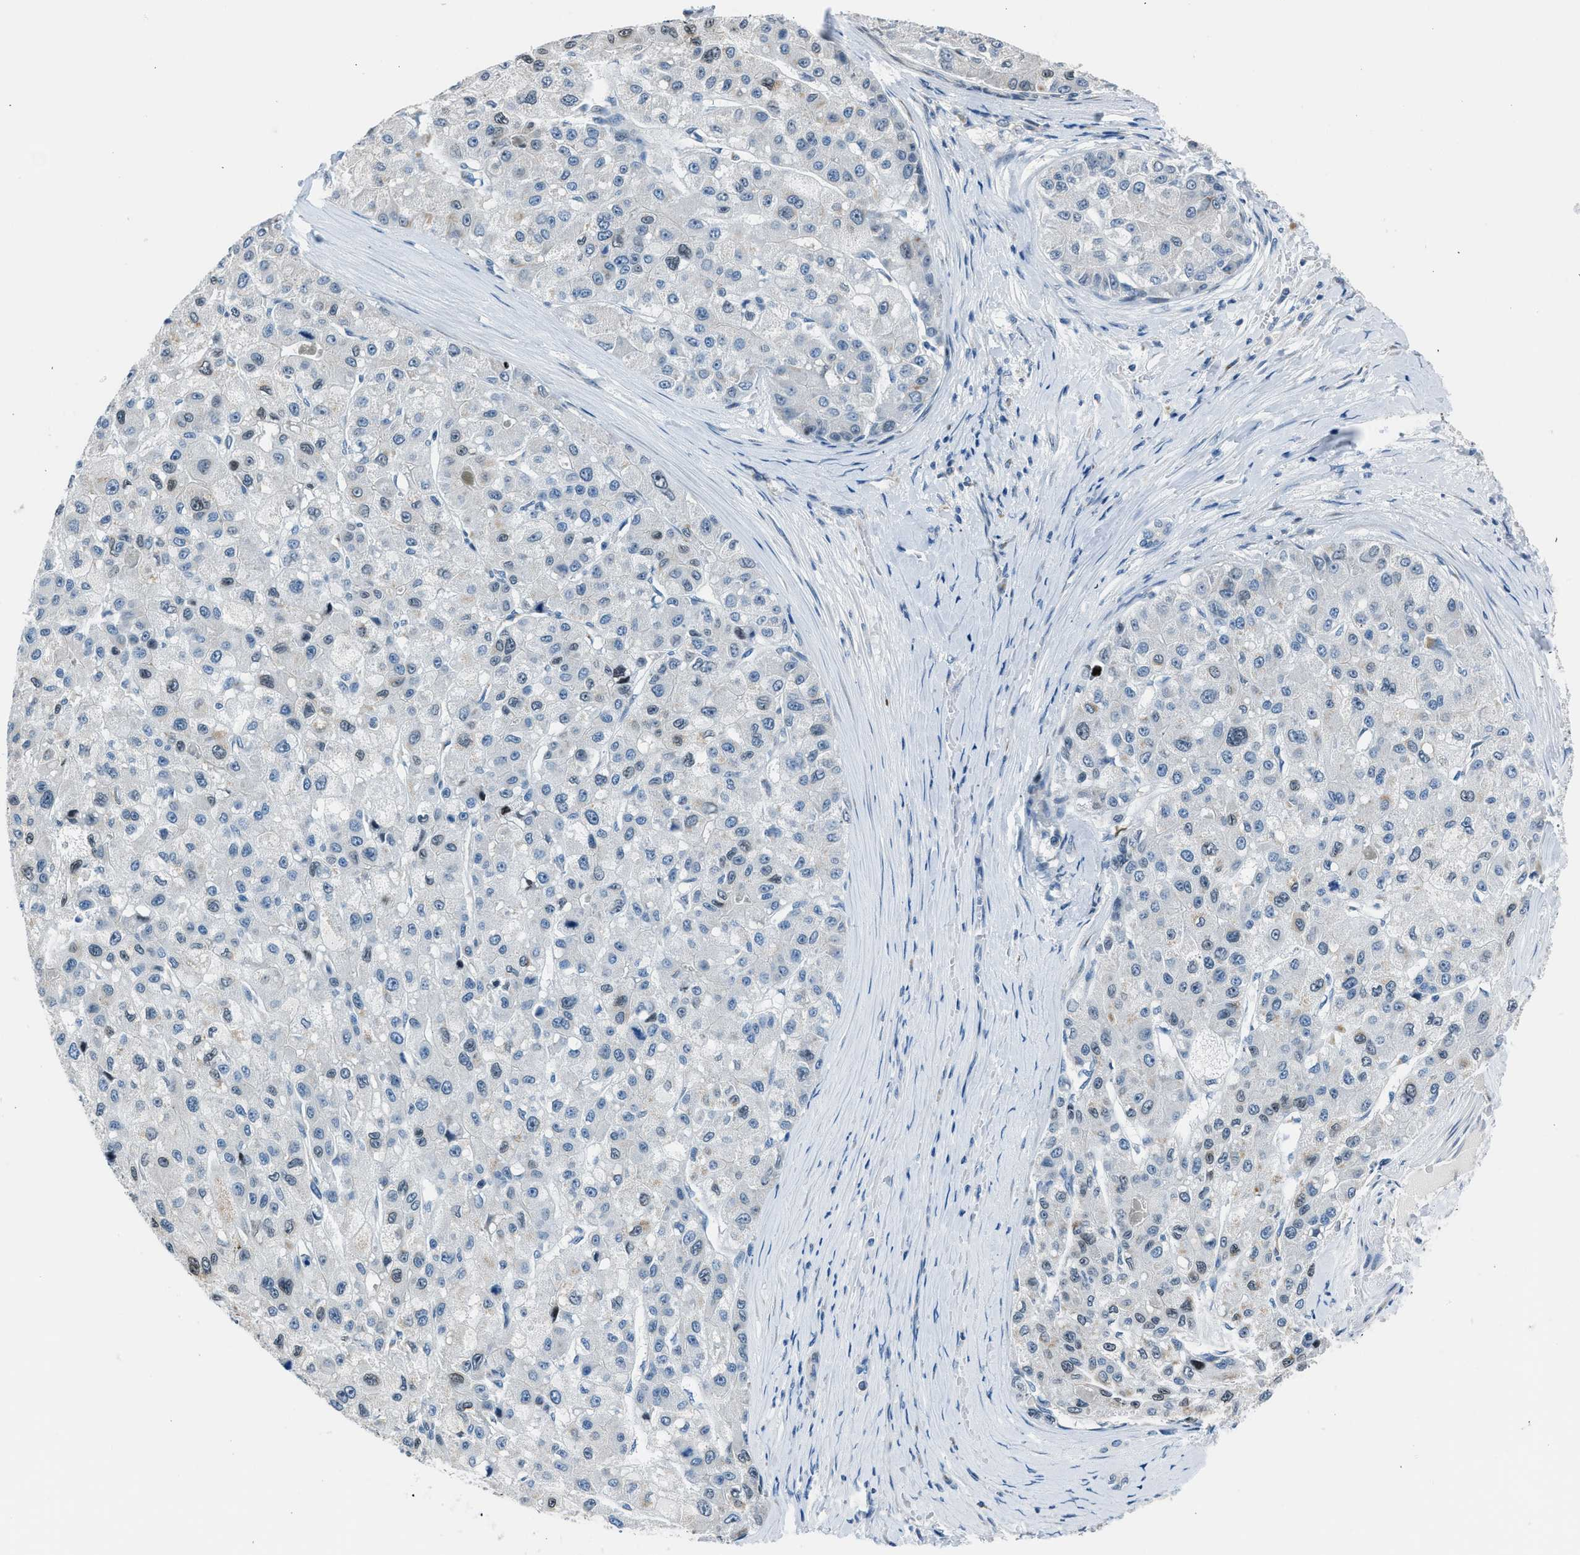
{"staining": {"intensity": "weak", "quantity": "<25%", "location": "nuclear"}, "tissue": "liver cancer", "cell_type": "Tumor cells", "image_type": "cancer", "snomed": [{"axis": "morphology", "description": "Carcinoma, Hepatocellular, NOS"}, {"axis": "topography", "description": "Liver"}], "caption": "Liver cancer (hepatocellular carcinoma) was stained to show a protein in brown. There is no significant expression in tumor cells.", "gene": "RNF41", "patient": {"sex": "male", "age": 80}}